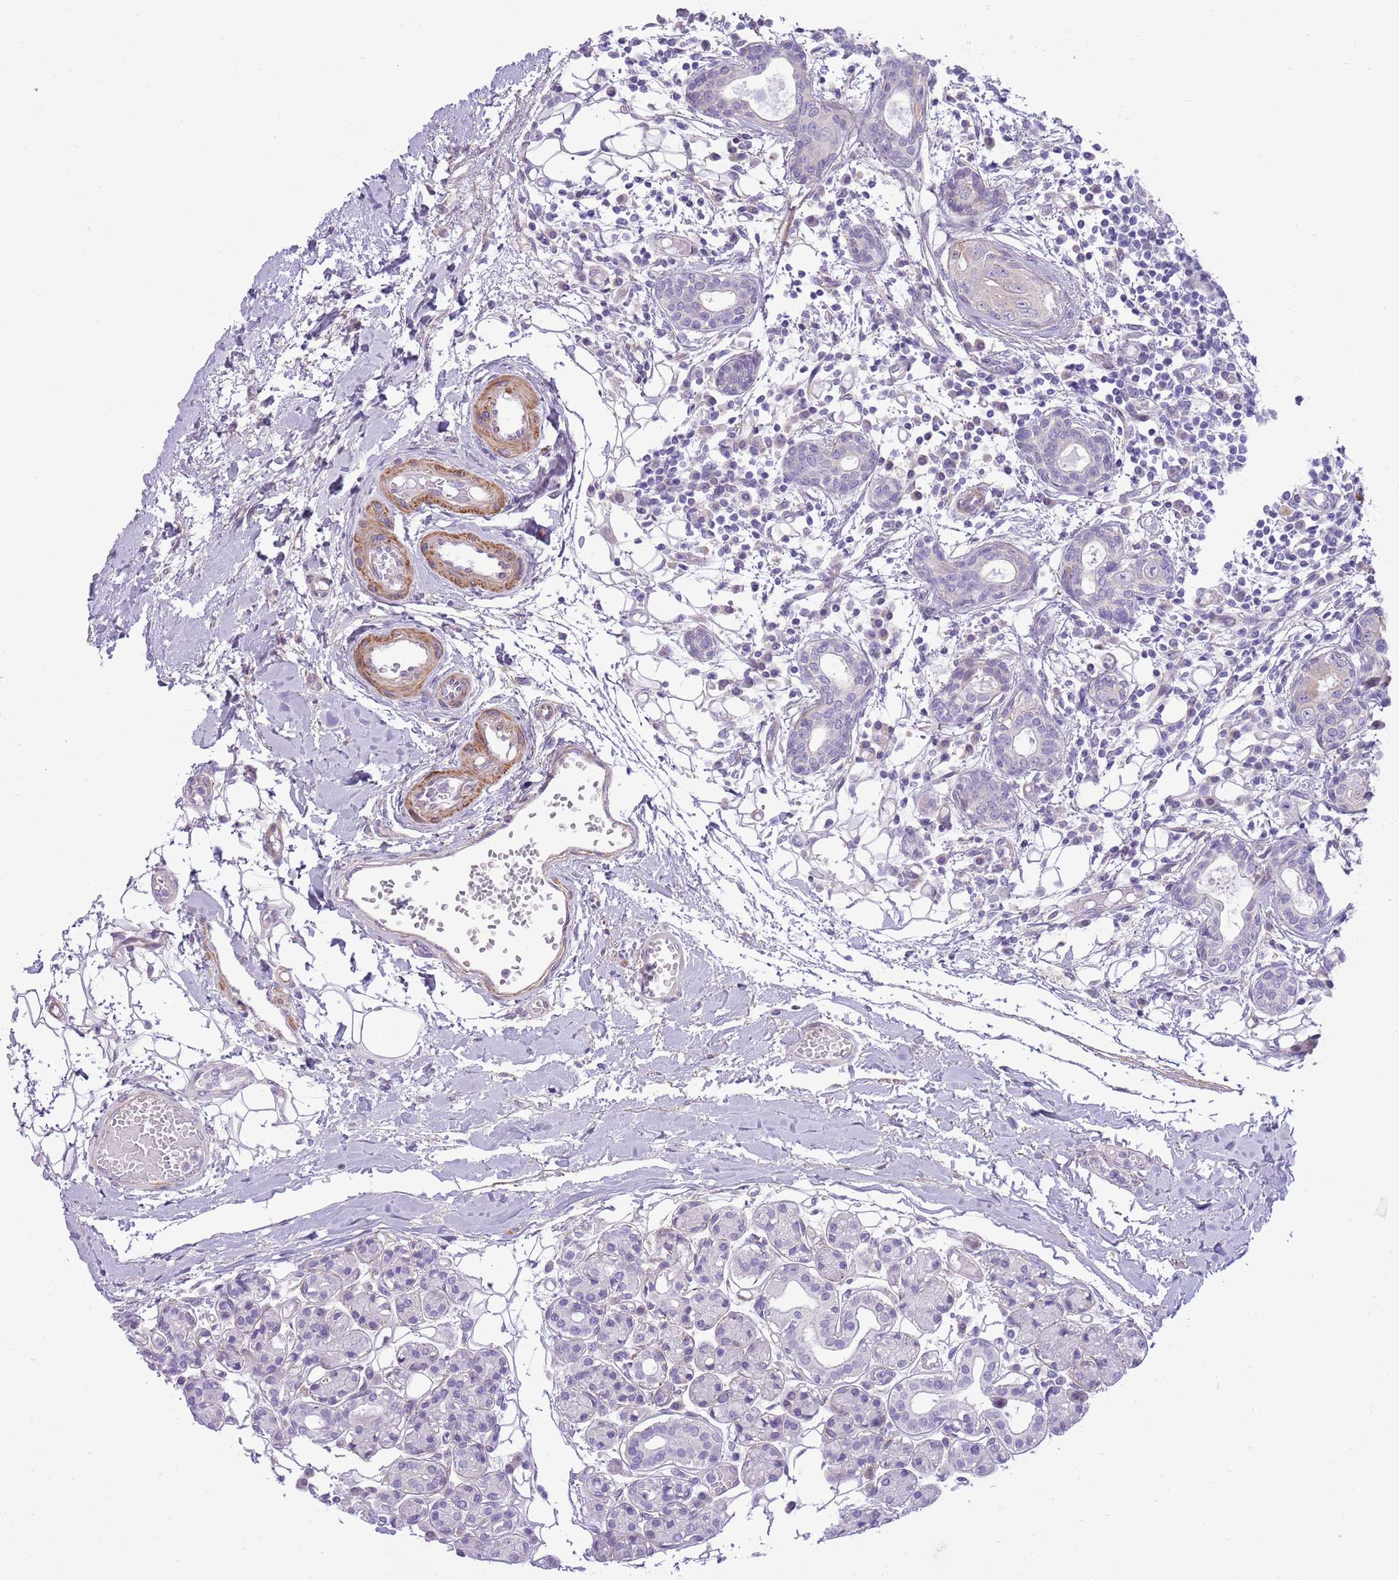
{"staining": {"intensity": "weak", "quantity": "<25%", "location": "cytoplasmic/membranous"}, "tissue": "head and neck cancer", "cell_type": "Tumor cells", "image_type": "cancer", "snomed": [{"axis": "morphology", "description": "Adenocarcinoma, NOS"}, {"axis": "morphology", "description": "Adenocarcinoma, metastatic, NOS"}, {"axis": "topography", "description": "Head-Neck"}], "caption": "DAB (3,3'-diaminobenzidine) immunohistochemical staining of head and neck adenocarcinoma demonstrates no significant expression in tumor cells.", "gene": "ZC4H2", "patient": {"sex": "male", "age": 75}}